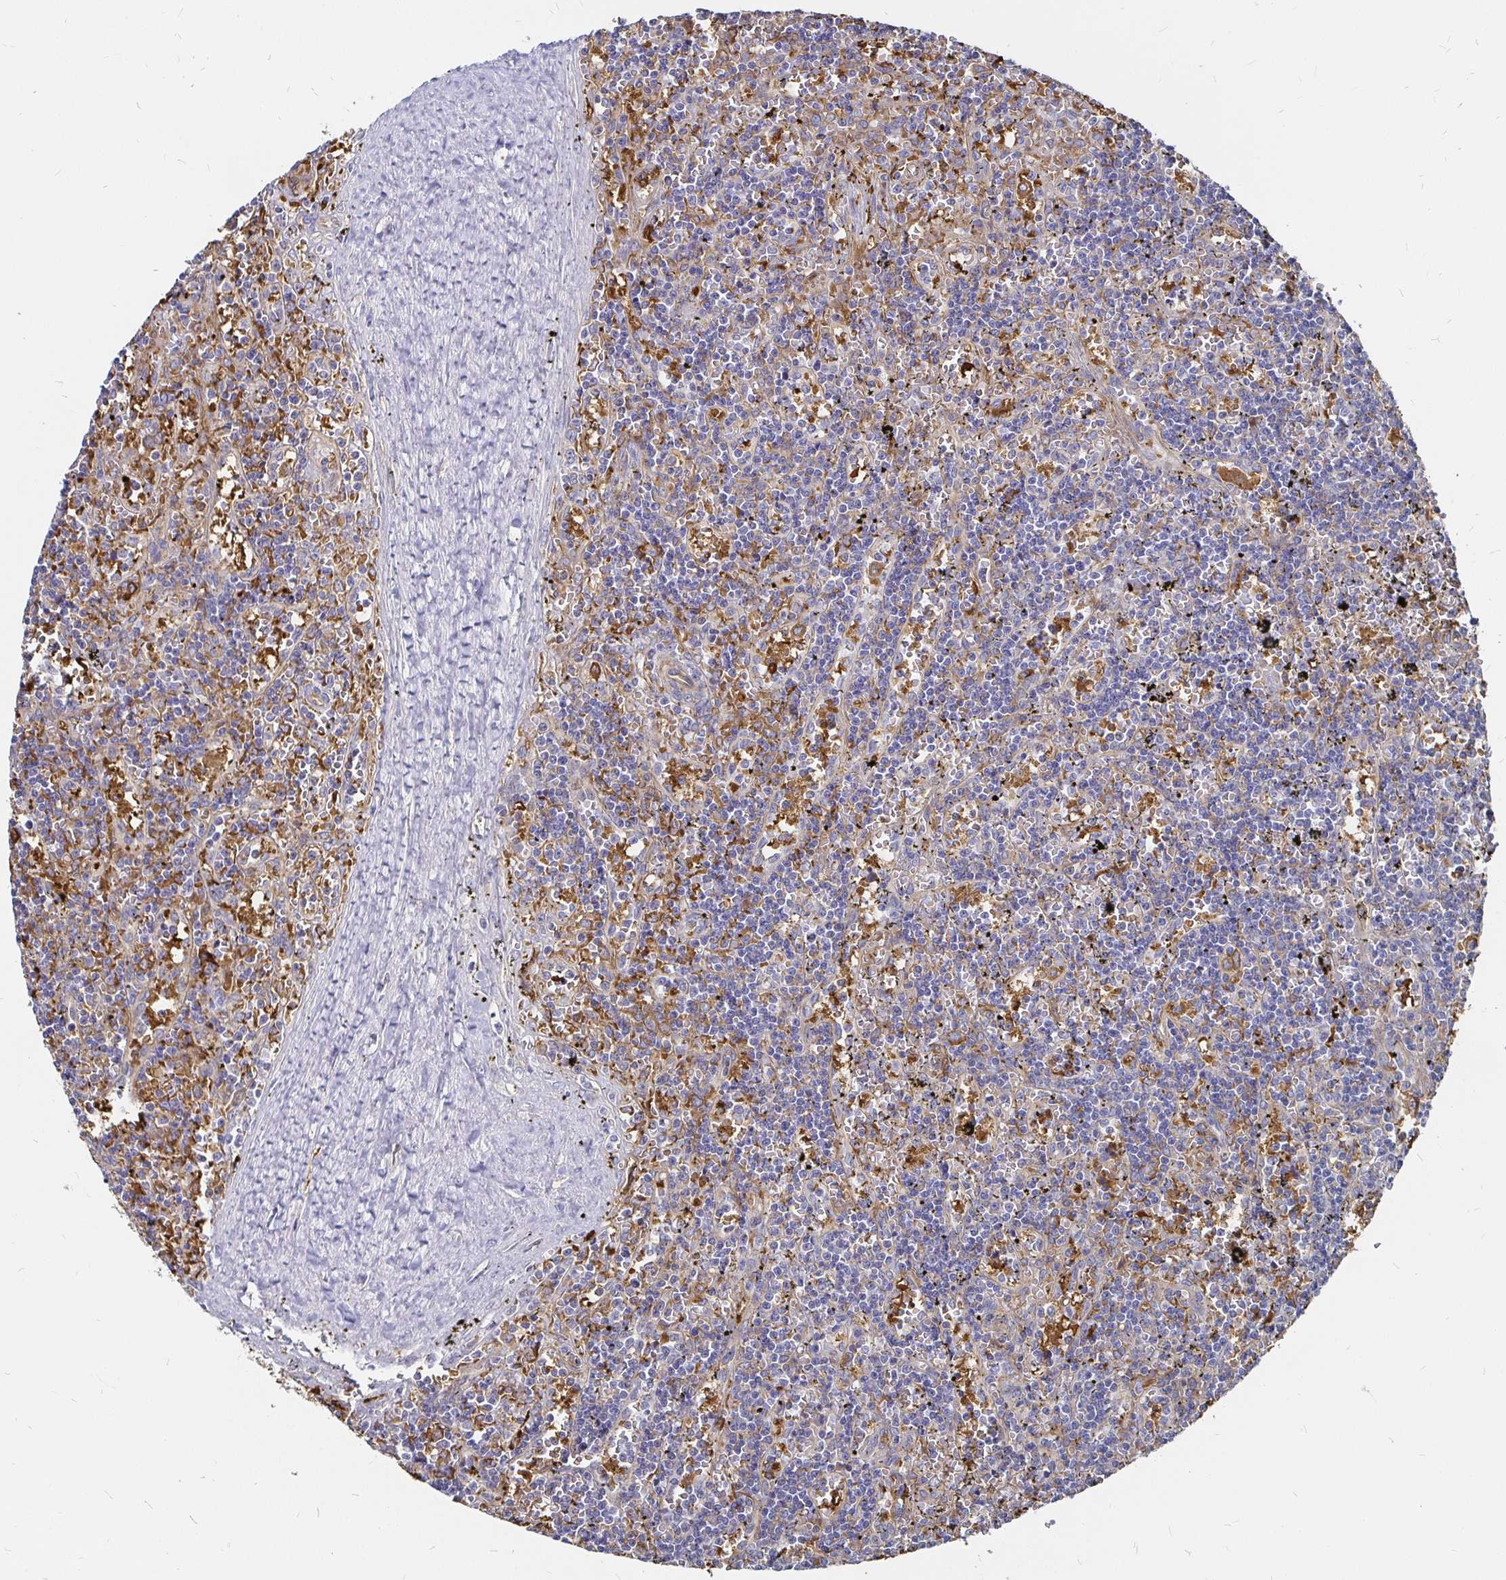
{"staining": {"intensity": "negative", "quantity": "none", "location": "none"}, "tissue": "lymphoma", "cell_type": "Tumor cells", "image_type": "cancer", "snomed": [{"axis": "morphology", "description": "Malignant lymphoma, non-Hodgkin's type, Low grade"}, {"axis": "topography", "description": "Spleen"}], "caption": "Histopathology image shows no protein expression in tumor cells of malignant lymphoma, non-Hodgkin's type (low-grade) tissue.", "gene": "CCDC85A", "patient": {"sex": "male", "age": 60}}